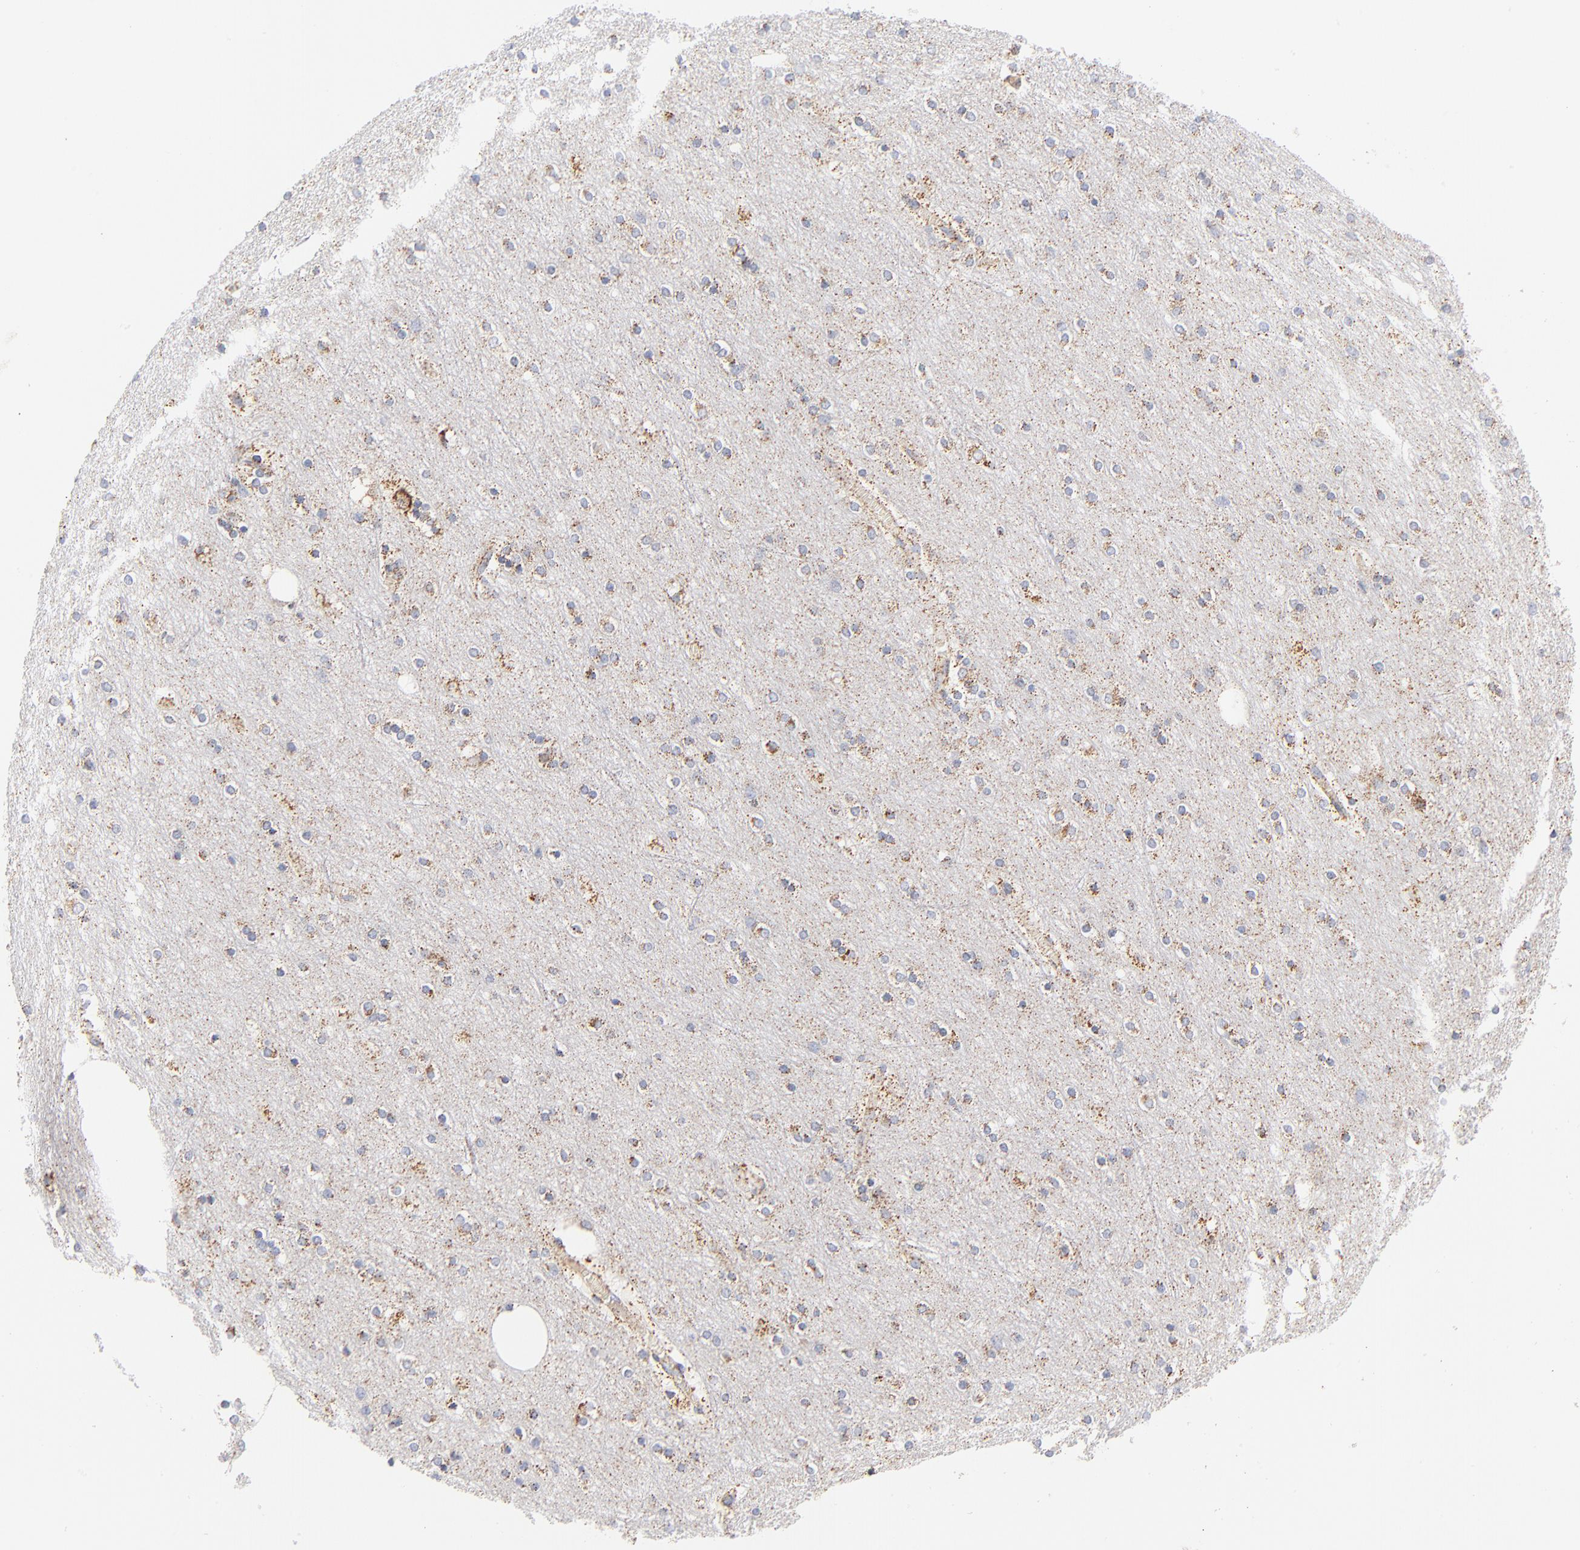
{"staining": {"intensity": "negative", "quantity": "none", "location": "none"}, "tissue": "cerebral cortex", "cell_type": "Endothelial cells", "image_type": "normal", "snomed": [{"axis": "morphology", "description": "Normal tissue, NOS"}, {"axis": "topography", "description": "Cerebral cortex"}], "caption": "Immunohistochemistry (IHC) micrograph of unremarkable cerebral cortex: cerebral cortex stained with DAB reveals no significant protein positivity in endothelial cells.", "gene": "DLAT", "patient": {"sex": "female", "age": 54}}